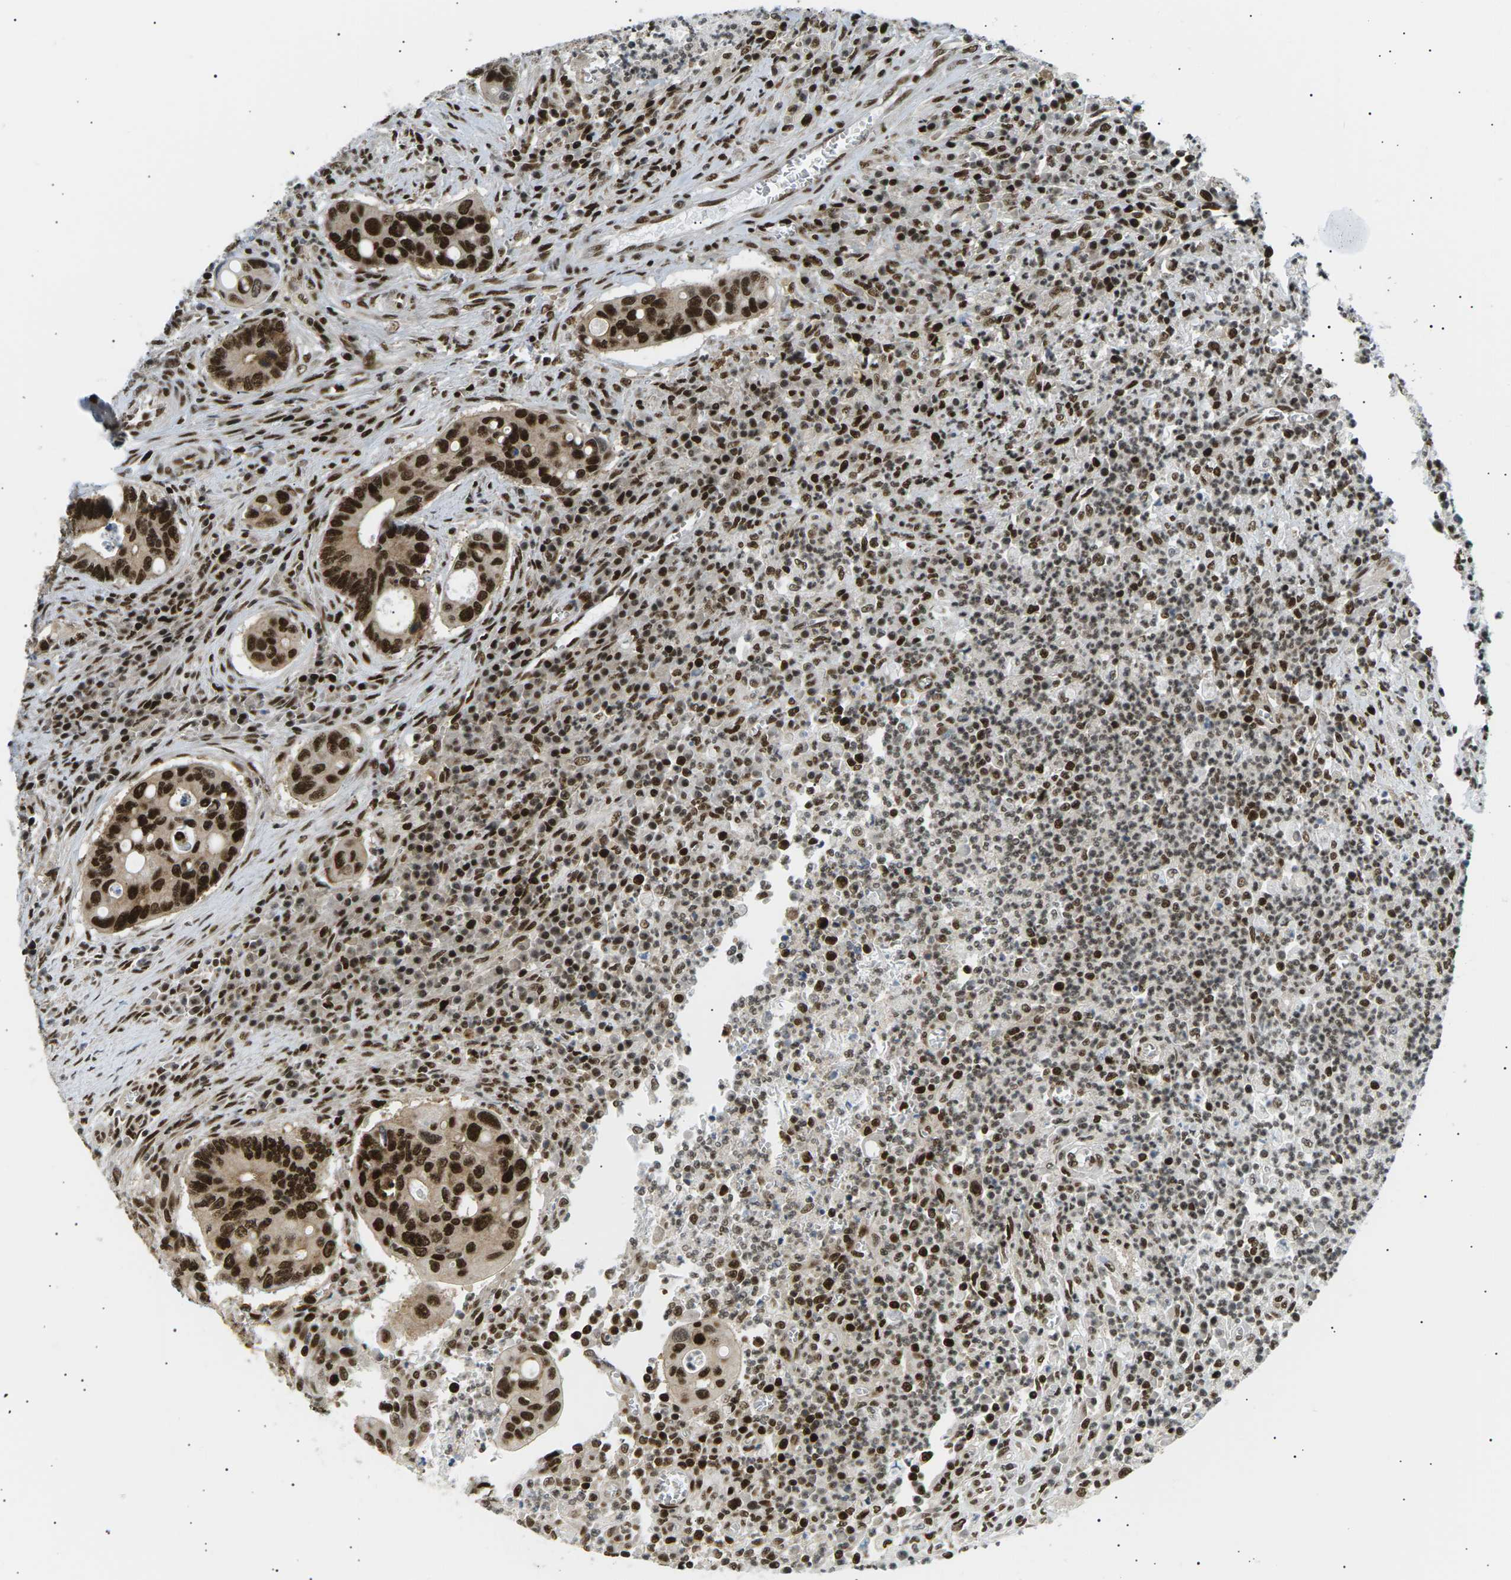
{"staining": {"intensity": "strong", "quantity": ">75%", "location": "cytoplasmic/membranous,nuclear"}, "tissue": "colorectal cancer", "cell_type": "Tumor cells", "image_type": "cancer", "snomed": [{"axis": "morphology", "description": "Inflammation, NOS"}, {"axis": "morphology", "description": "Adenocarcinoma, NOS"}, {"axis": "topography", "description": "Colon"}], "caption": "This image reveals immunohistochemistry staining of colorectal cancer, with high strong cytoplasmic/membranous and nuclear staining in about >75% of tumor cells.", "gene": "RPA2", "patient": {"sex": "male", "age": 72}}